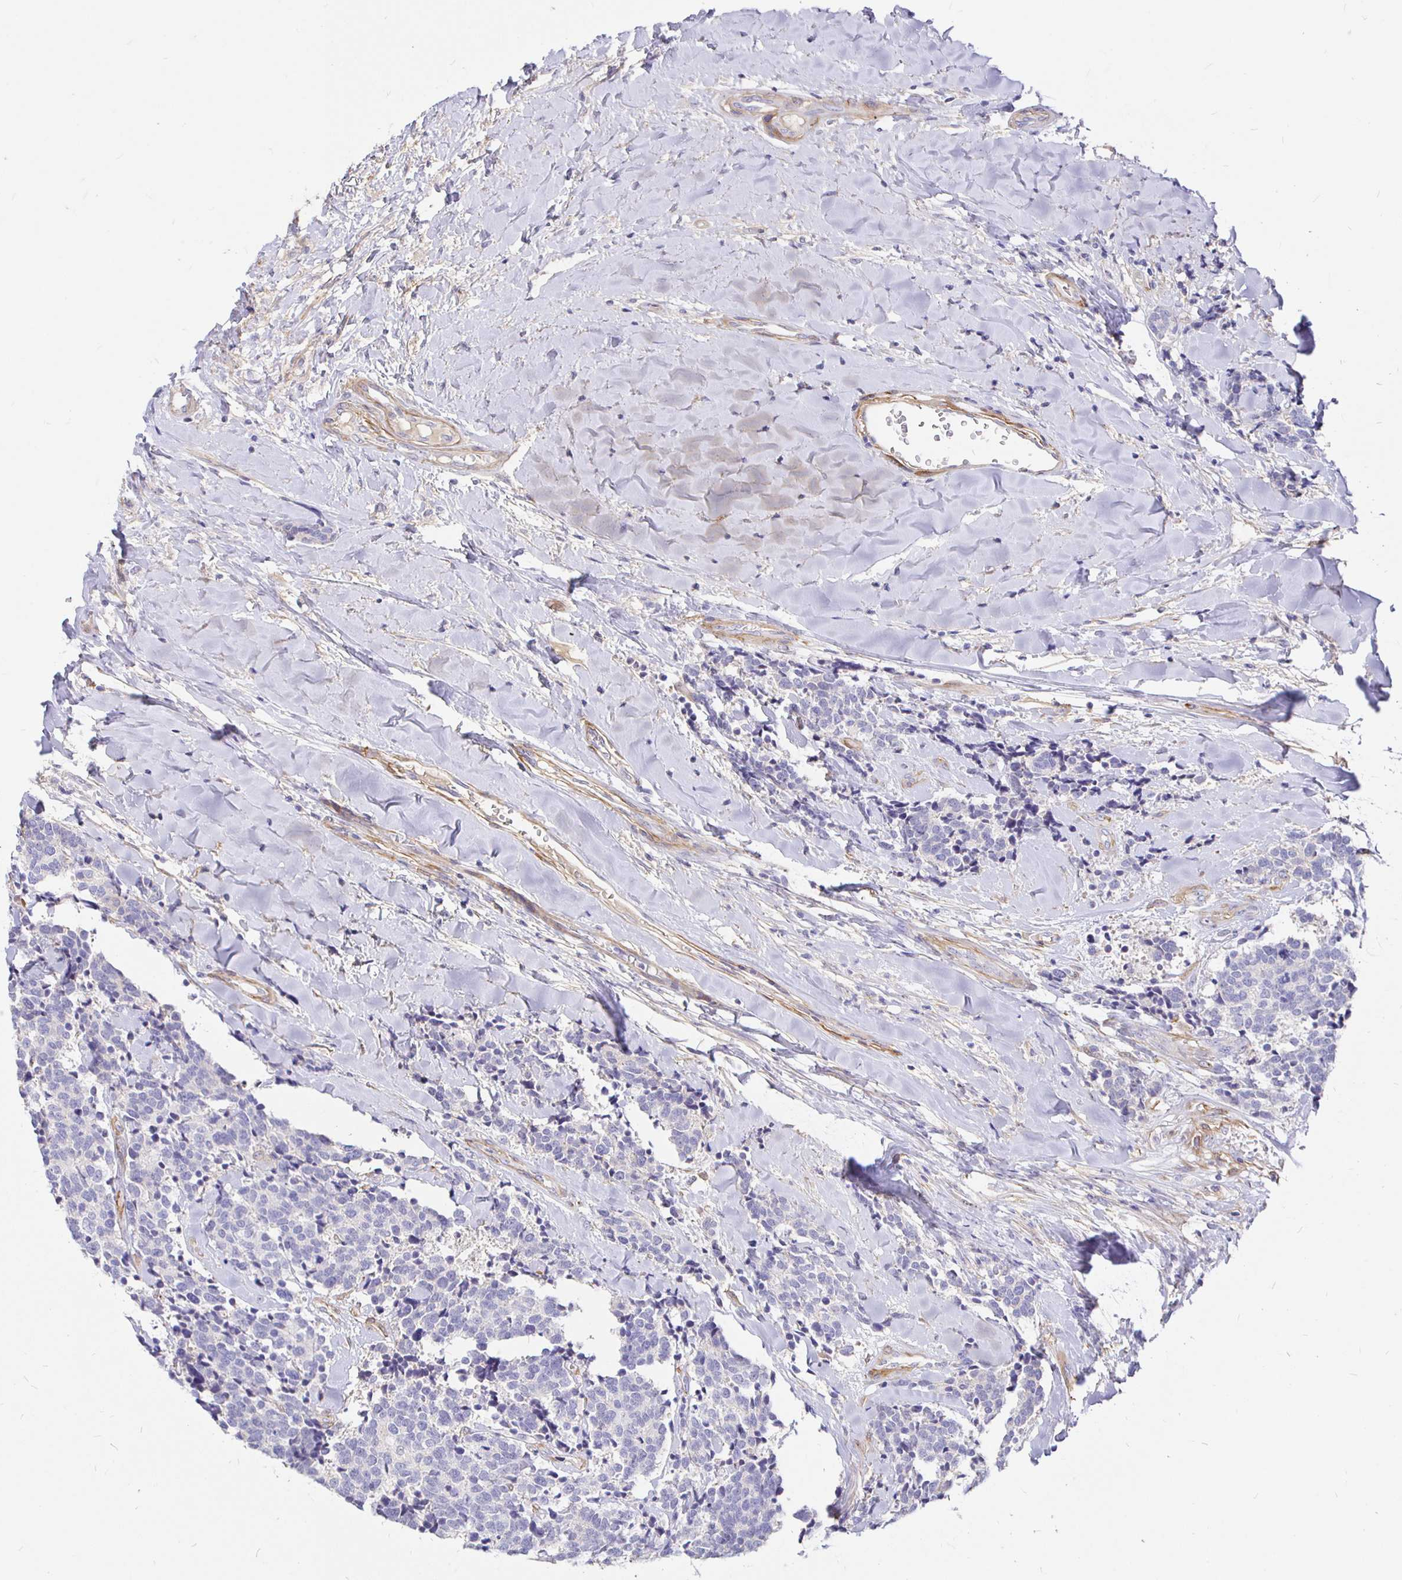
{"staining": {"intensity": "negative", "quantity": "none", "location": "none"}, "tissue": "carcinoid", "cell_type": "Tumor cells", "image_type": "cancer", "snomed": [{"axis": "morphology", "description": "Carcinoid, malignant, NOS"}, {"axis": "topography", "description": "Skin"}], "caption": "Photomicrograph shows no significant protein staining in tumor cells of carcinoid.", "gene": "PALM2AKAP2", "patient": {"sex": "female", "age": 79}}